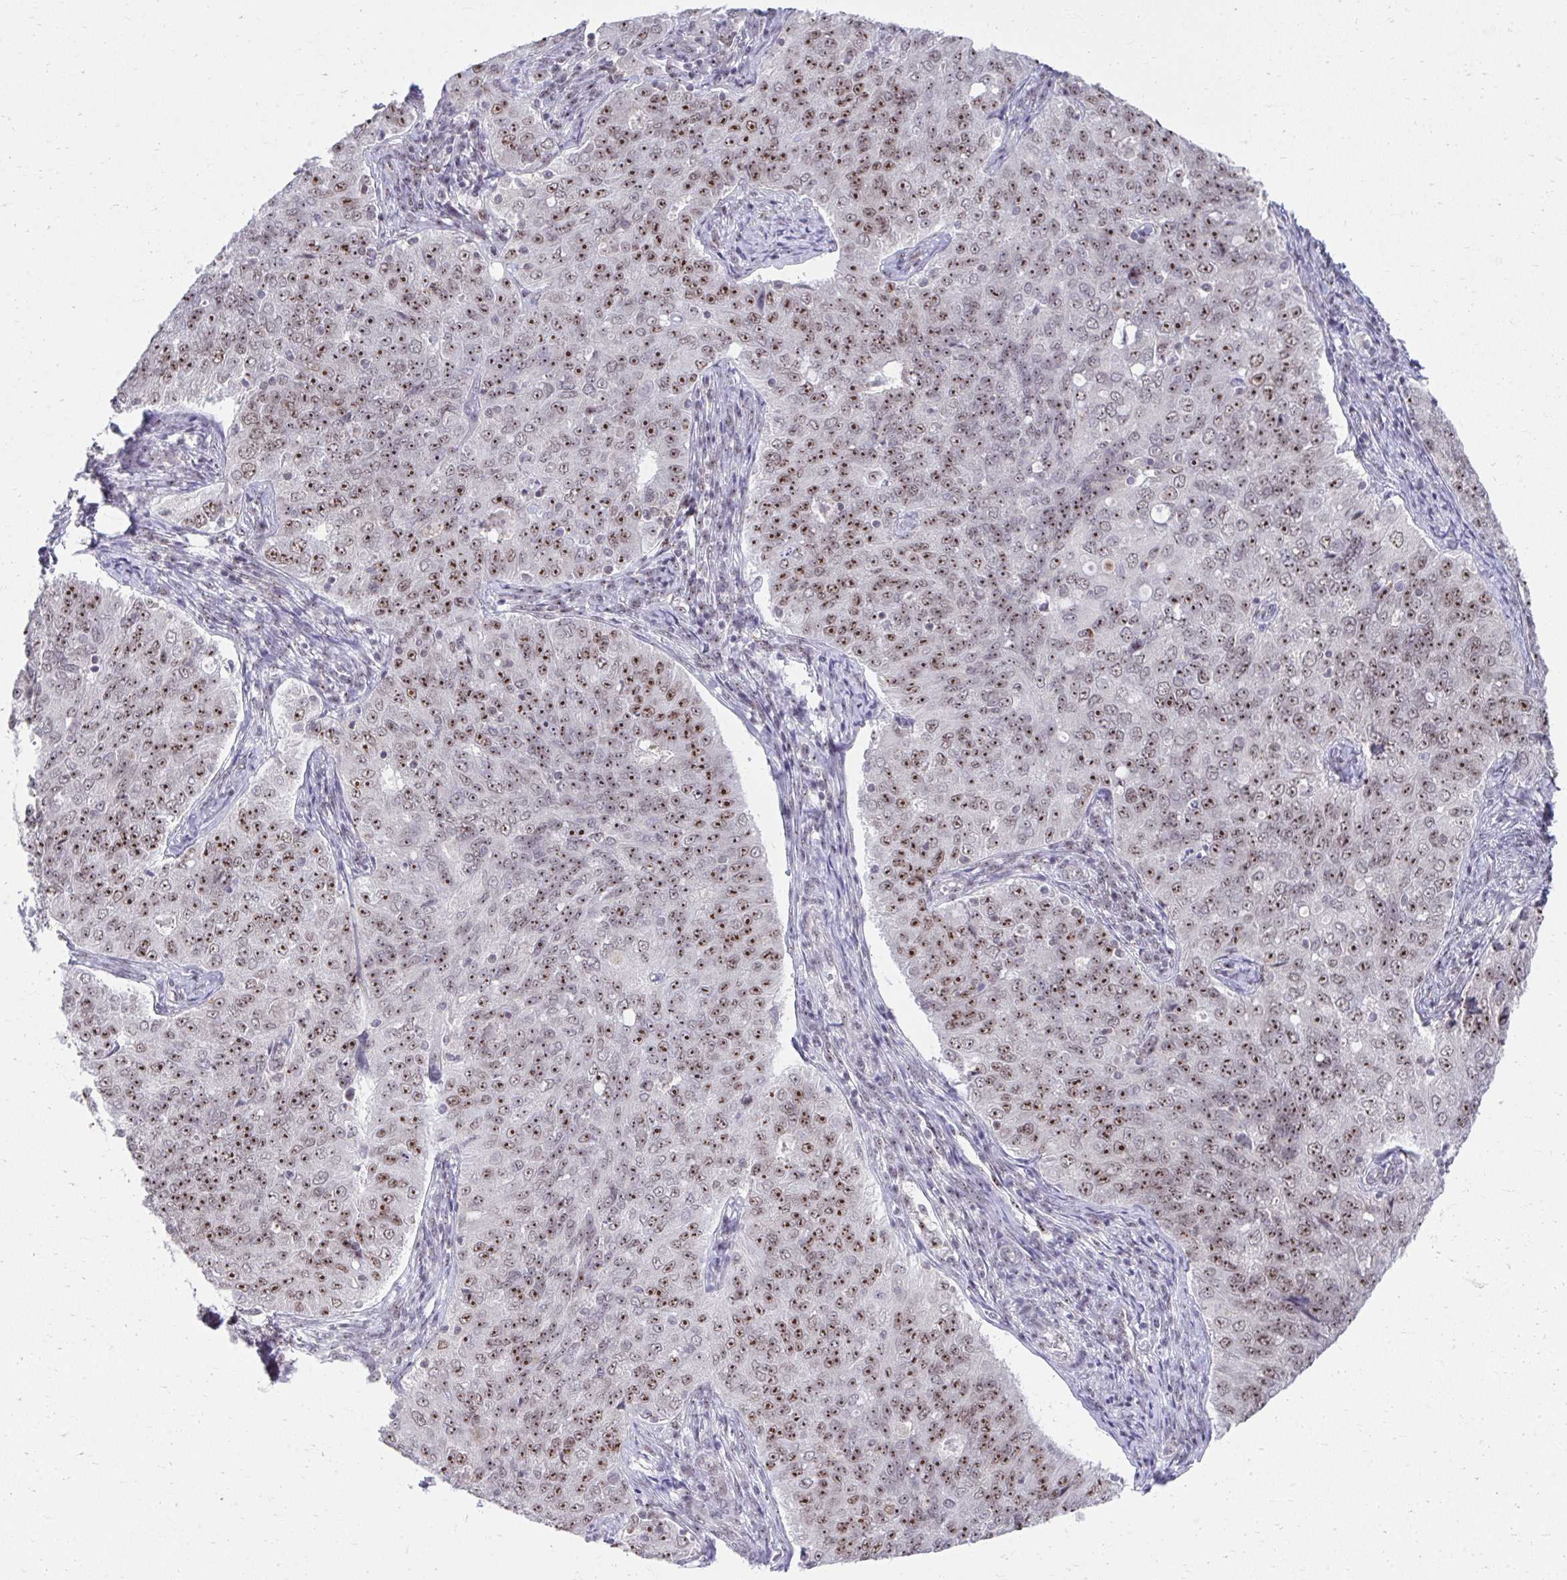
{"staining": {"intensity": "moderate", "quantity": ">75%", "location": "nuclear"}, "tissue": "endometrial cancer", "cell_type": "Tumor cells", "image_type": "cancer", "snomed": [{"axis": "morphology", "description": "Adenocarcinoma, NOS"}, {"axis": "topography", "description": "Endometrium"}], "caption": "The image reveals staining of endometrial cancer (adenocarcinoma), revealing moderate nuclear protein expression (brown color) within tumor cells. (Stains: DAB in brown, nuclei in blue, Microscopy: brightfield microscopy at high magnification).", "gene": "HIRA", "patient": {"sex": "female", "age": 43}}